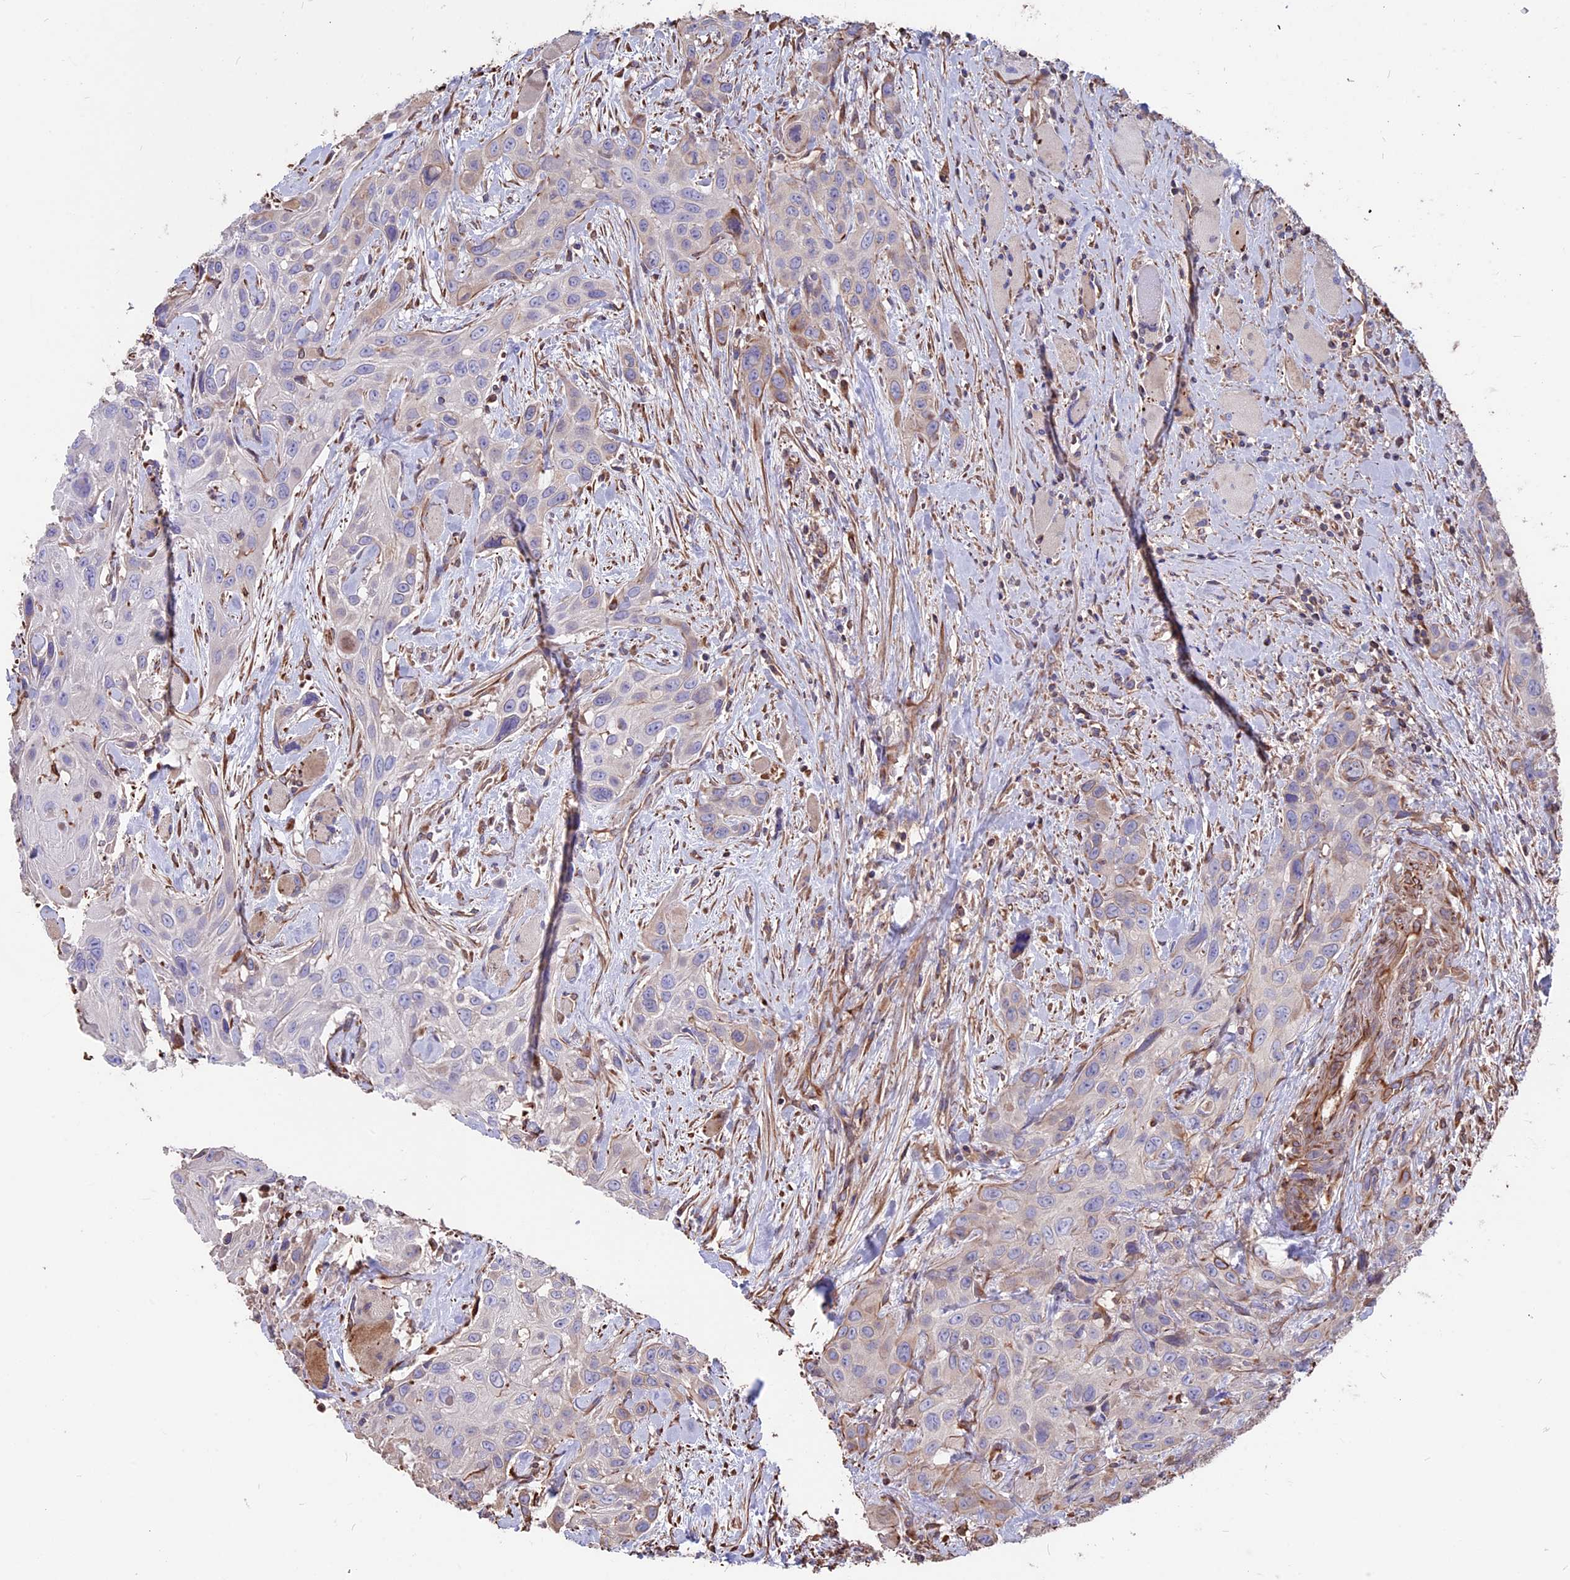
{"staining": {"intensity": "moderate", "quantity": "<25%", "location": "cytoplasmic/membranous"}, "tissue": "head and neck cancer", "cell_type": "Tumor cells", "image_type": "cancer", "snomed": [{"axis": "morphology", "description": "Squamous cell carcinoma, NOS"}, {"axis": "topography", "description": "Head-Neck"}], "caption": "Immunohistochemistry (DAB (3,3'-diaminobenzidine)) staining of squamous cell carcinoma (head and neck) shows moderate cytoplasmic/membranous protein expression in about <25% of tumor cells.", "gene": "SEH1L", "patient": {"sex": "male", "age": 81}}